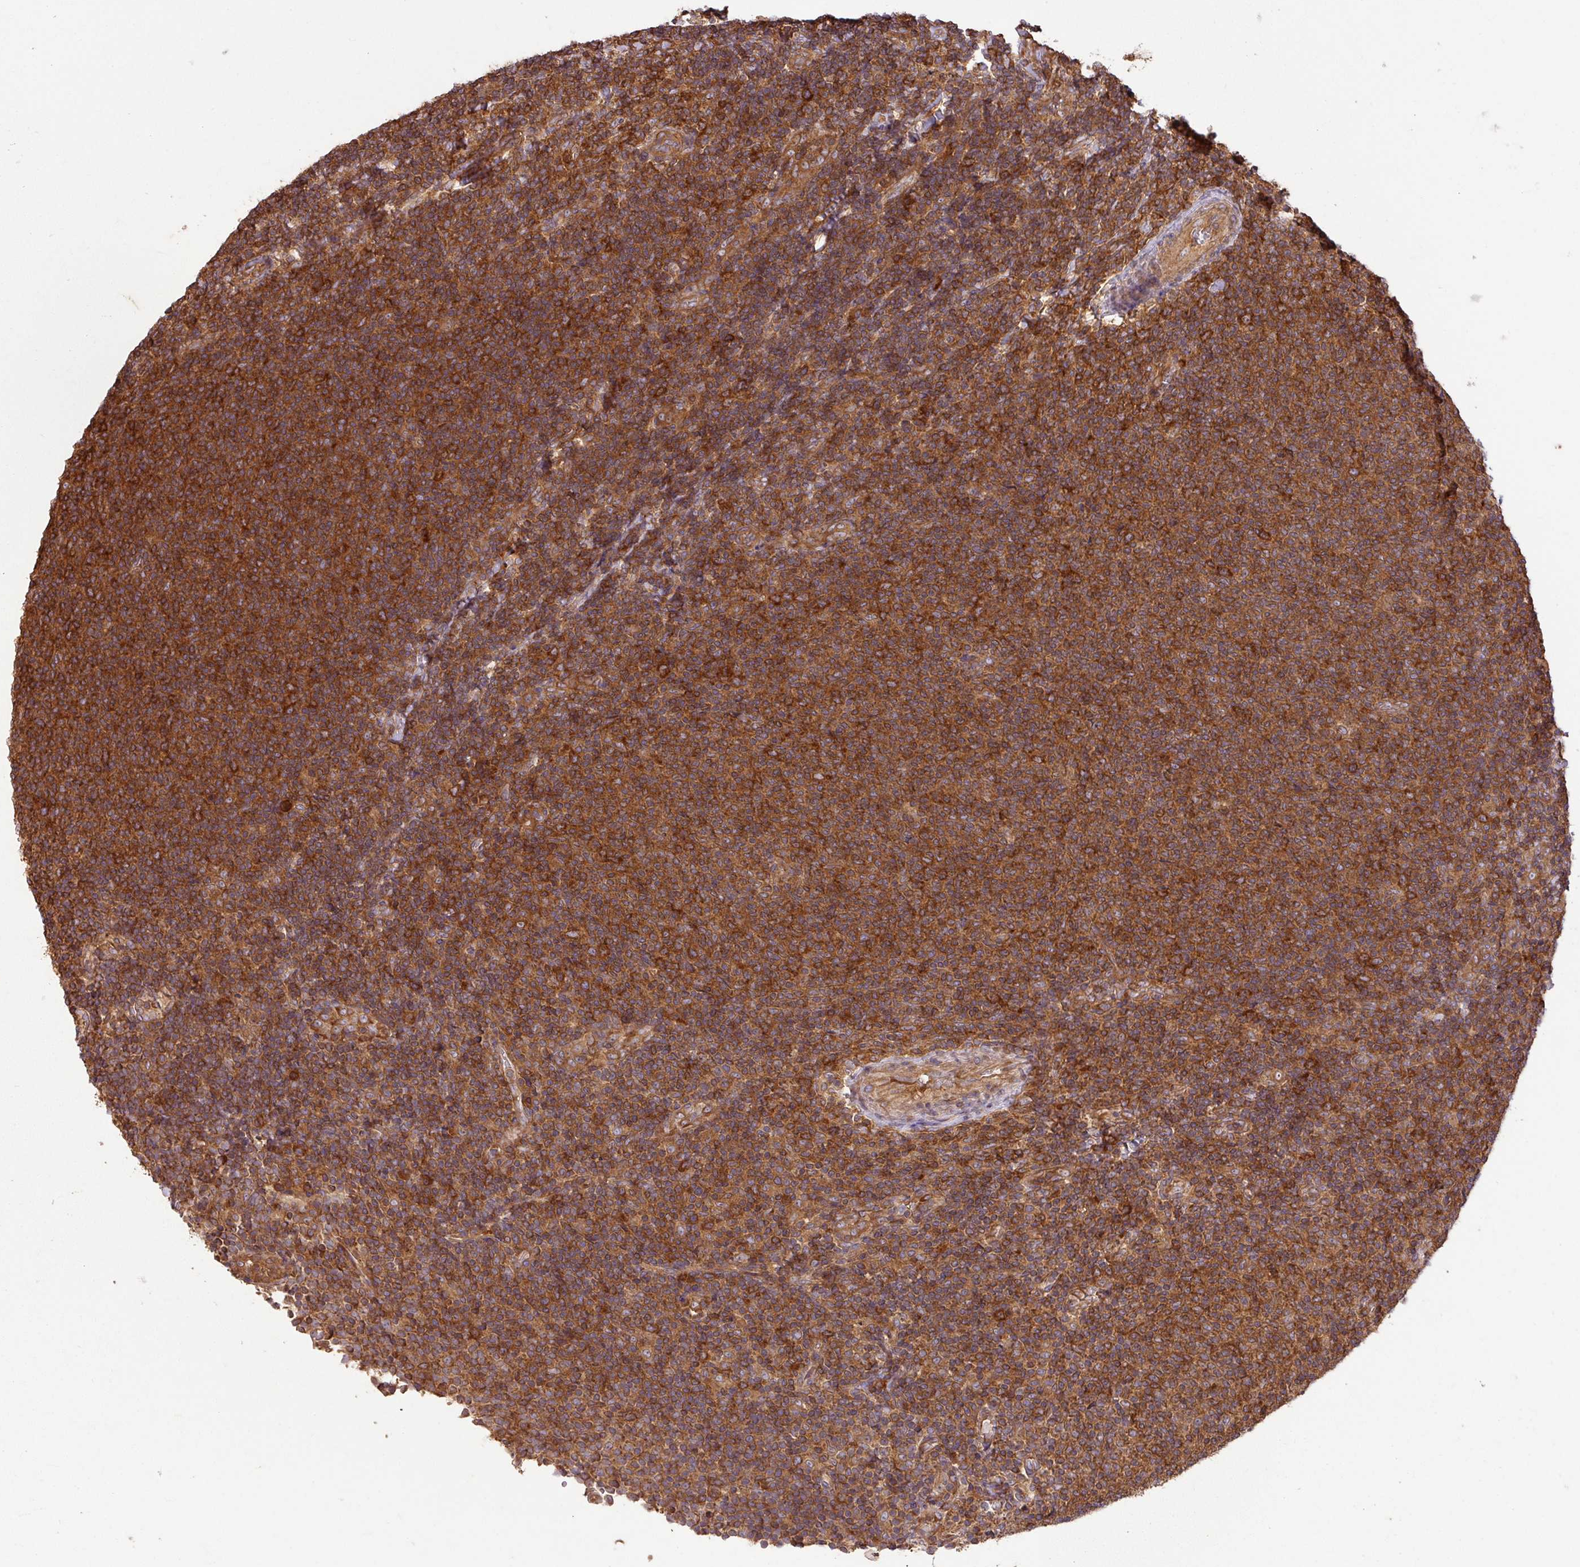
{"staining": {"intensity": "strong", "quantity": ">75%", "location": "cytoplasmic/membranous"}, "tissue": "lymphoma", "cell_type": "Tumor cells", "image_type": "cancer", "snomed": [{"axis": "morphology", "description": "Malignant lymphoma, non-Hodgkin's type, Low grade"}, {"axis": "topography", "description": "Lymph node"}], "caption": "High-magnification brightfield microscopy of lymphoma stained with DAB (brown) and counterstained with hematoxylin (blue). tumor cells exhibit strong cytoplasmic/membranous staining is appreciated in approximately>75% of cells. The protein of interest is stained brown, and the nuclei are stained in blue (DAB IHC with brightfield microscopy, high magnification).", "gene": "GSPT1", "patient": {"sex": "male", "age": 52}}